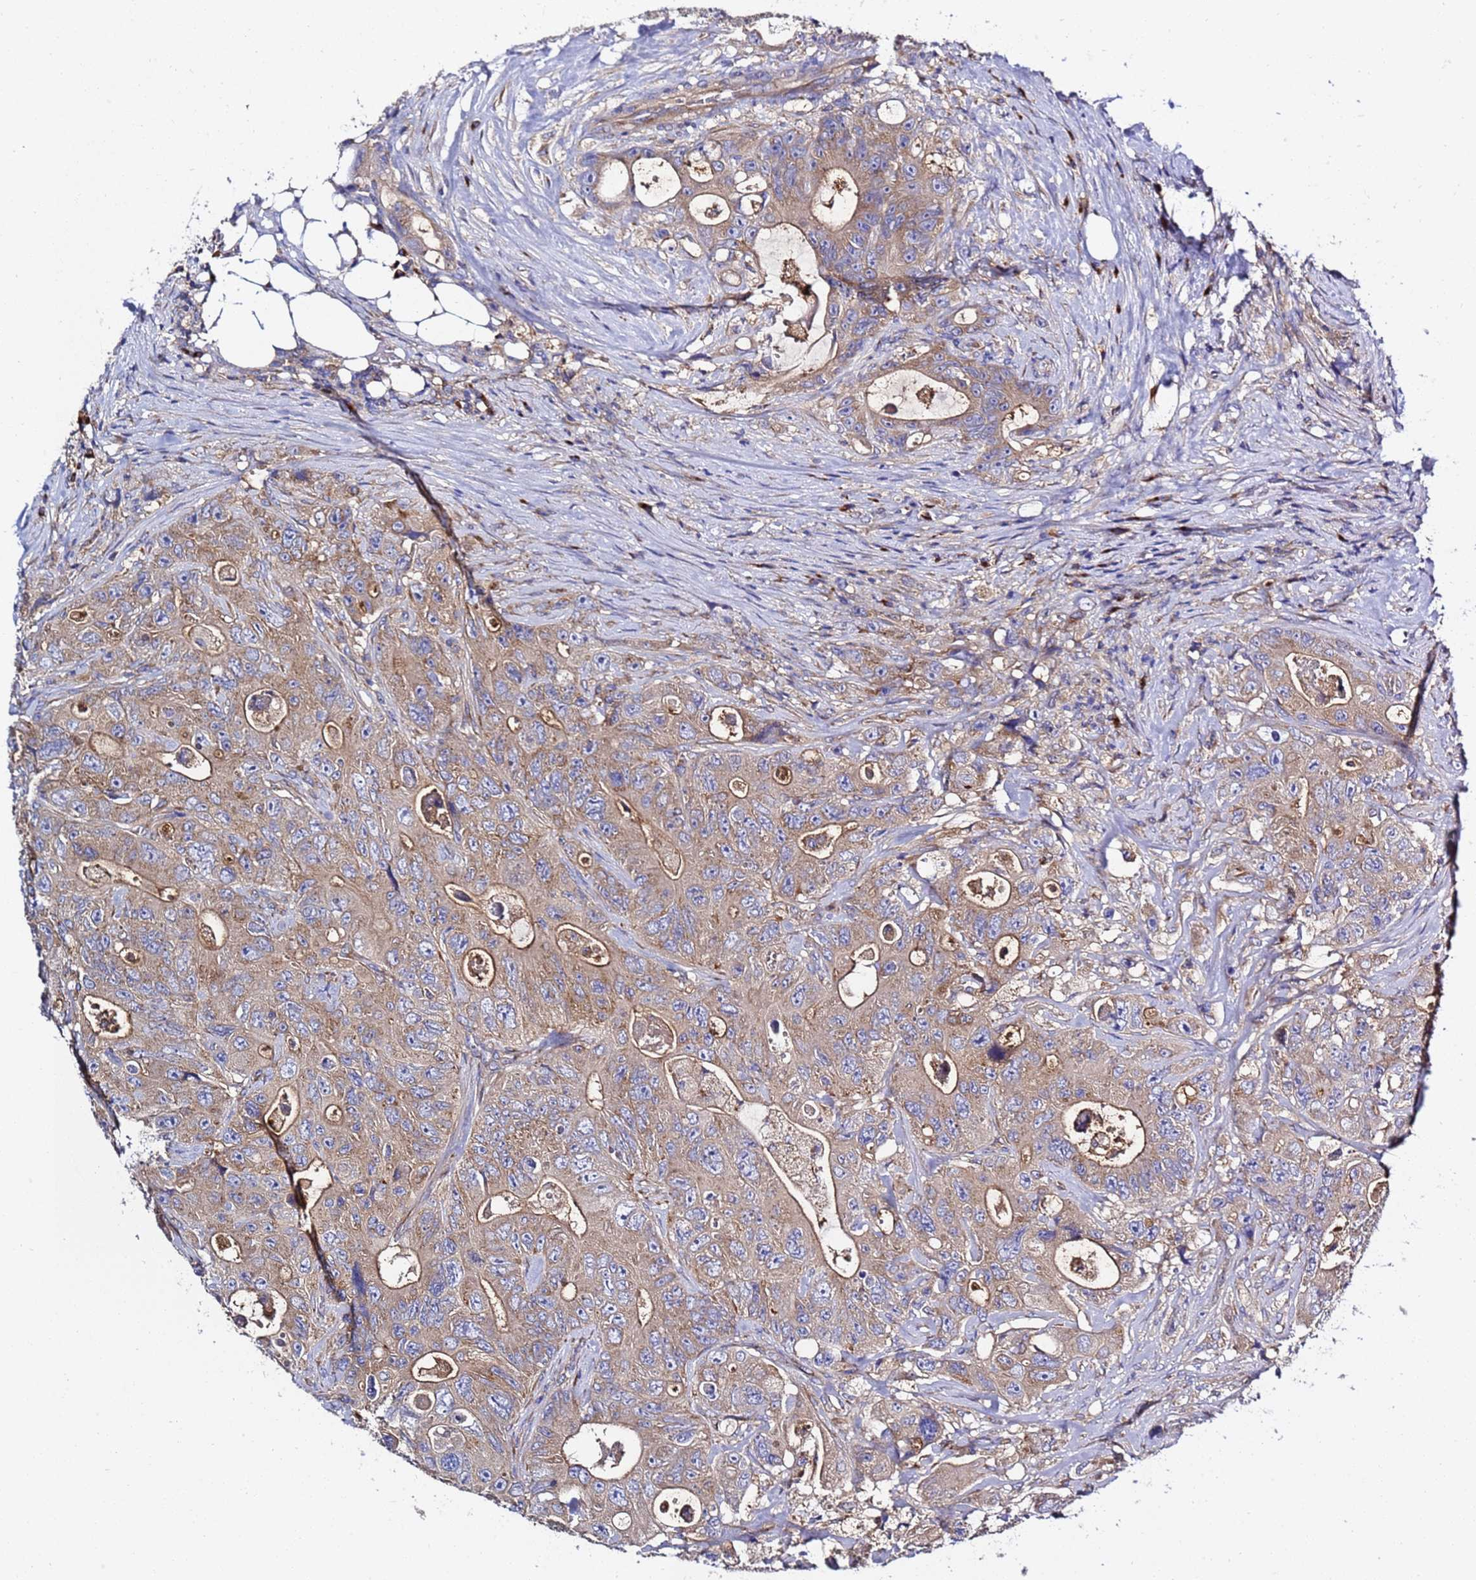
{"staining": {"intensity": "moderate", "quantity": ">75%", "location": "cytoplasmic/membranous"}, "tissue": "colorectal cancer", "cell_type": "Tumor cells", "image_type": "cancer", "snomed": [{"axis": "morphology", "description": "Adenocarcinoma, NOS"}, {"axis": "topography", "description": "Colon"}], "caption": "Immunohistochemical staining of human colorectal cancer exhibits moderate cytoplasmic/membranous protein expression in approximately >75% of tumor cells. (DAB (3,3'-diaminobenzidine) IHC, brown staining for protein, blue staining for nuclei).", "gene": "ANAPC1", "patient": {"sex": "female", "age": 46}}